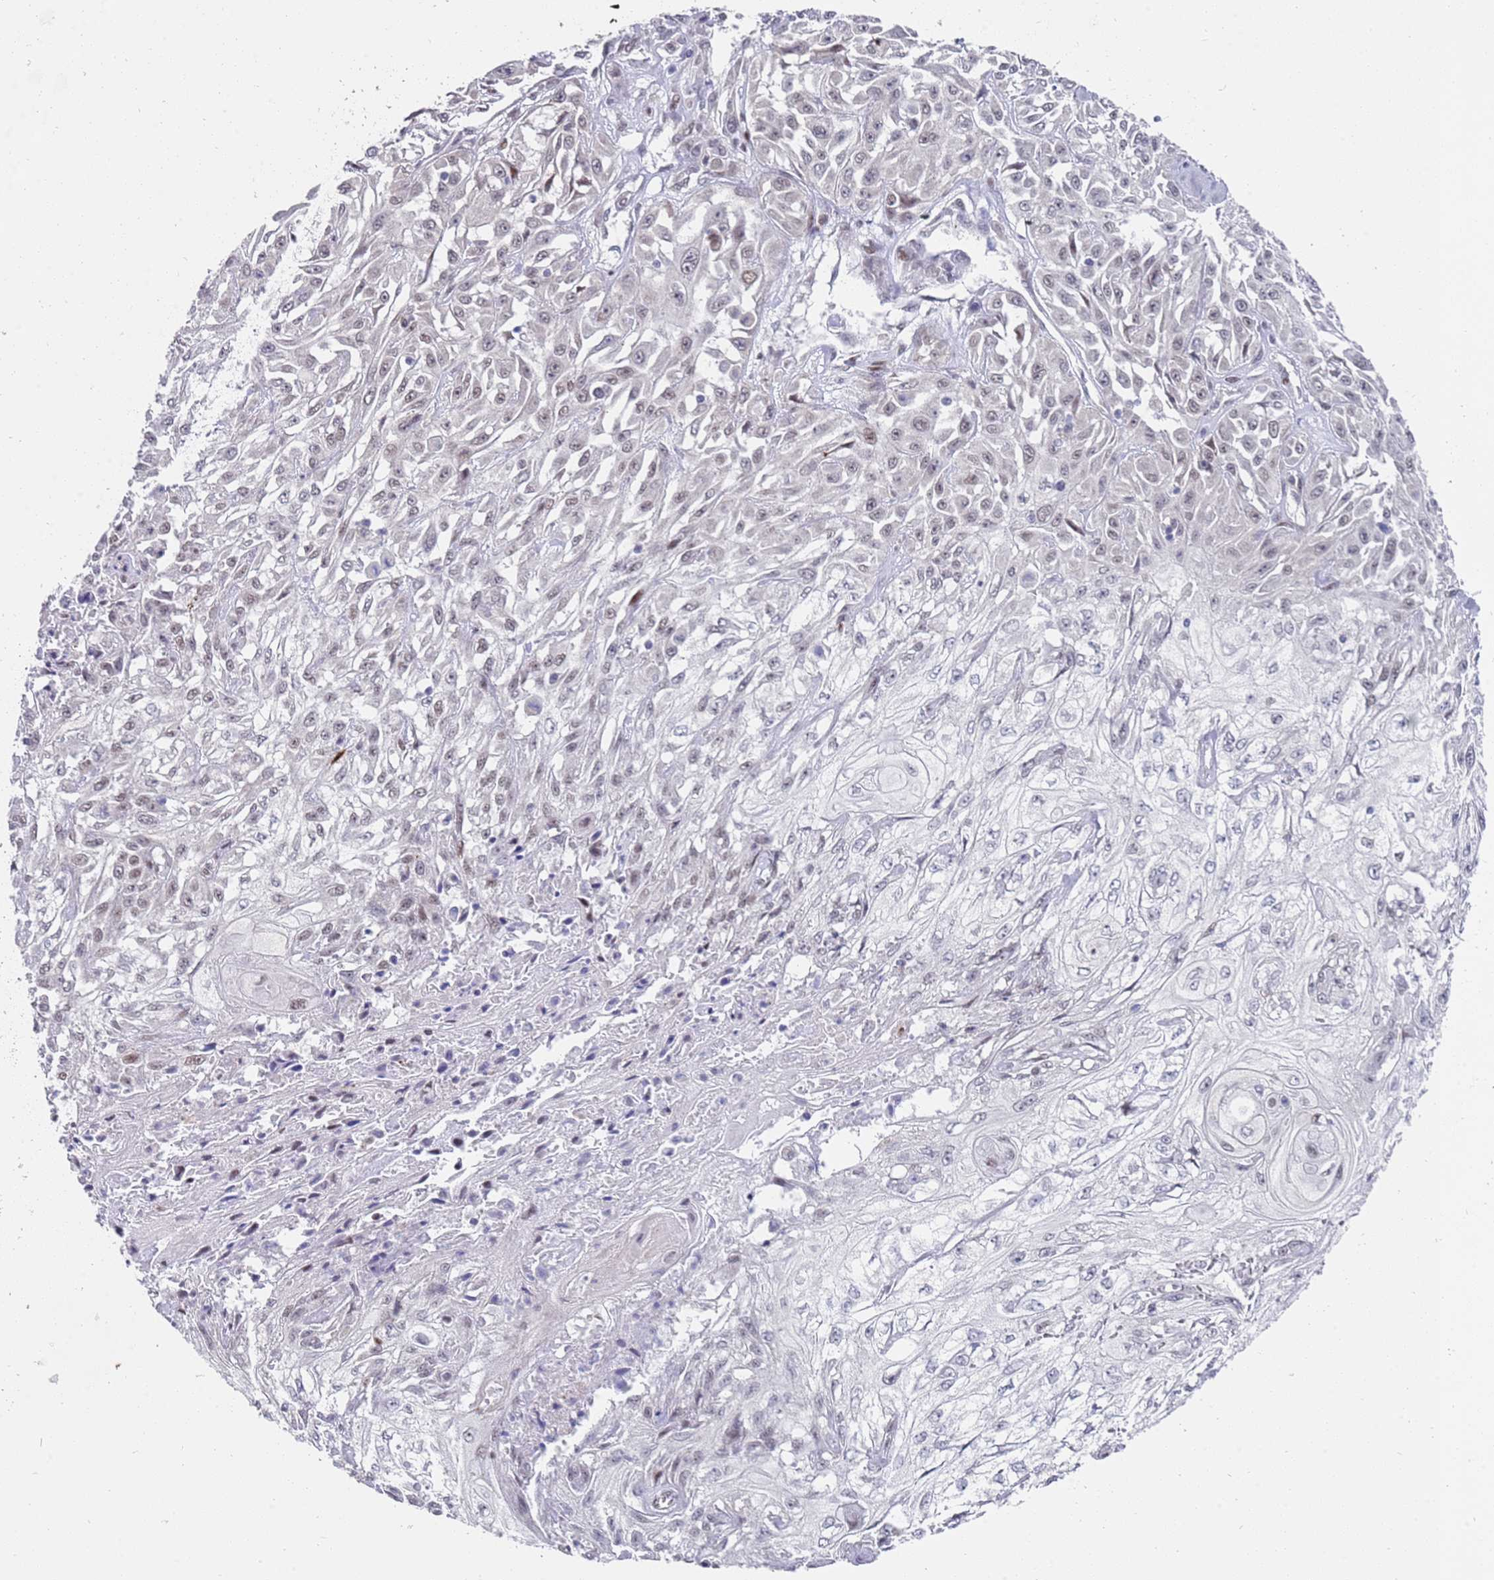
{"staining": {"intensity": "weak", "quantity": "25%-75%", "location": "nuclear"}, "tissue": "skin cancer", "cell_type": "Tumor cells", "image_type": "cancer", "snomed": [{"axis": "morphology", "description": "Squamous cell carcinoma, NOS"}, {"axis": "morphology", "description": "Squamous cell carcinoma, metastatic, NOS"}, {"axis": "topography", "description": "Skin"}, {"axis": "topography", "description": "Lymph node"}], "caption": "Immunohistochemistry (DAB (3,3'-diaminobenzidine)) staining of human skin cancer displays weak nuclear protein positivity in approximately 25%-75% of tumor cells.", "gene": "COPS6", "patient": {"sex": "male", "age": 75}}